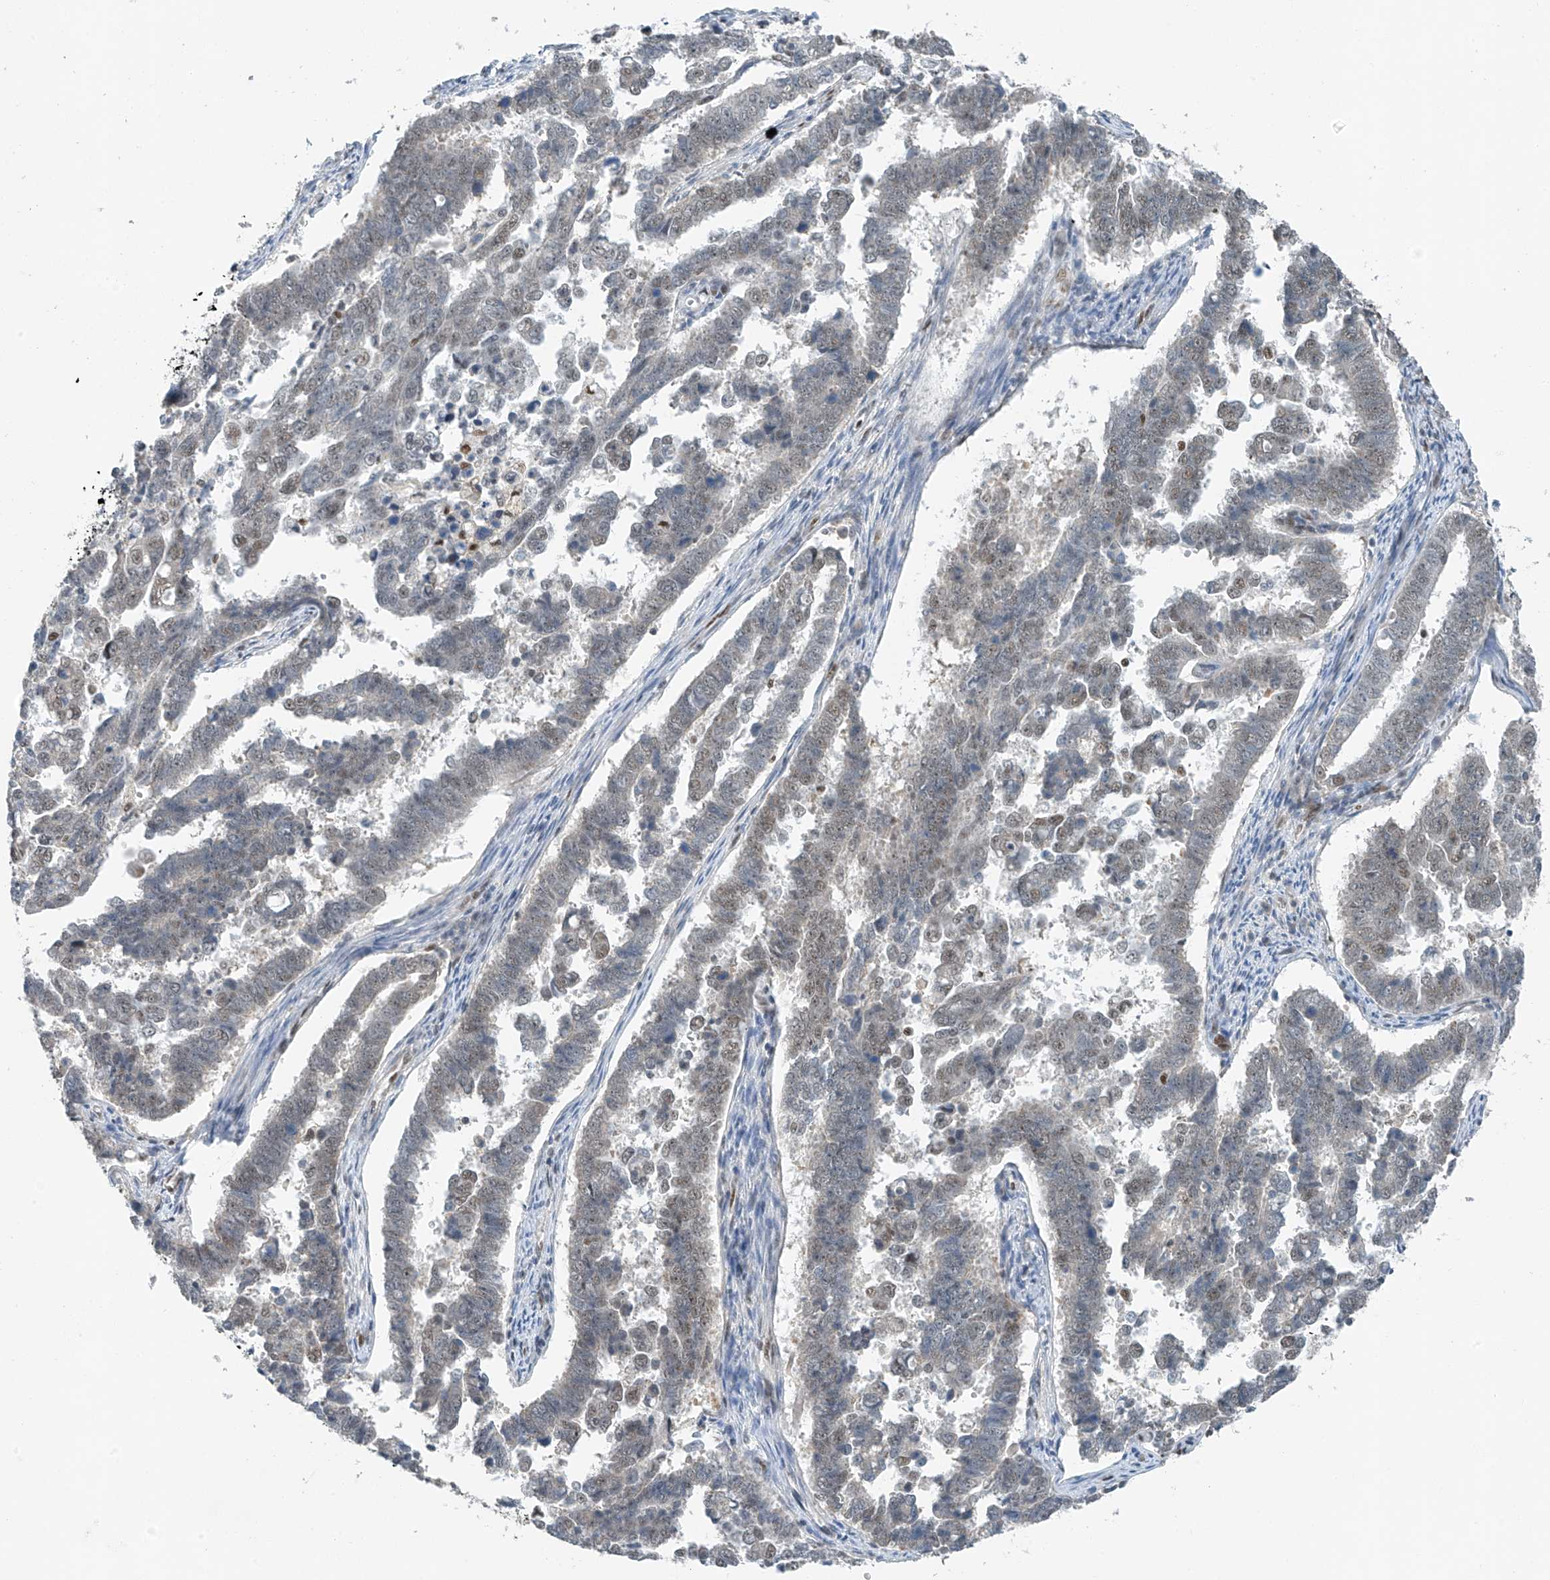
{"staining": {"intensity": "weak", "quantity": "25%-75%", "location": "cytoplasmic/membranous,nuclear"}, "tissue": "endometrial cancer", "cell_type": "Tumor cells", "image_type": "cancer", "snomed": [{"axis": "morphology", "description": "Adenocarcinoma, NOS"}, {"axis": "topography", "description": "Endometrium"}], "caption": "An image of human endometrial adenocarcinoma stained for a protein exhibits weak cytoplasmic/membranous and nuclear brown staining in tumor cells.", "gene": "TAF8", "patient": {"sex": "female", "age": 75}}